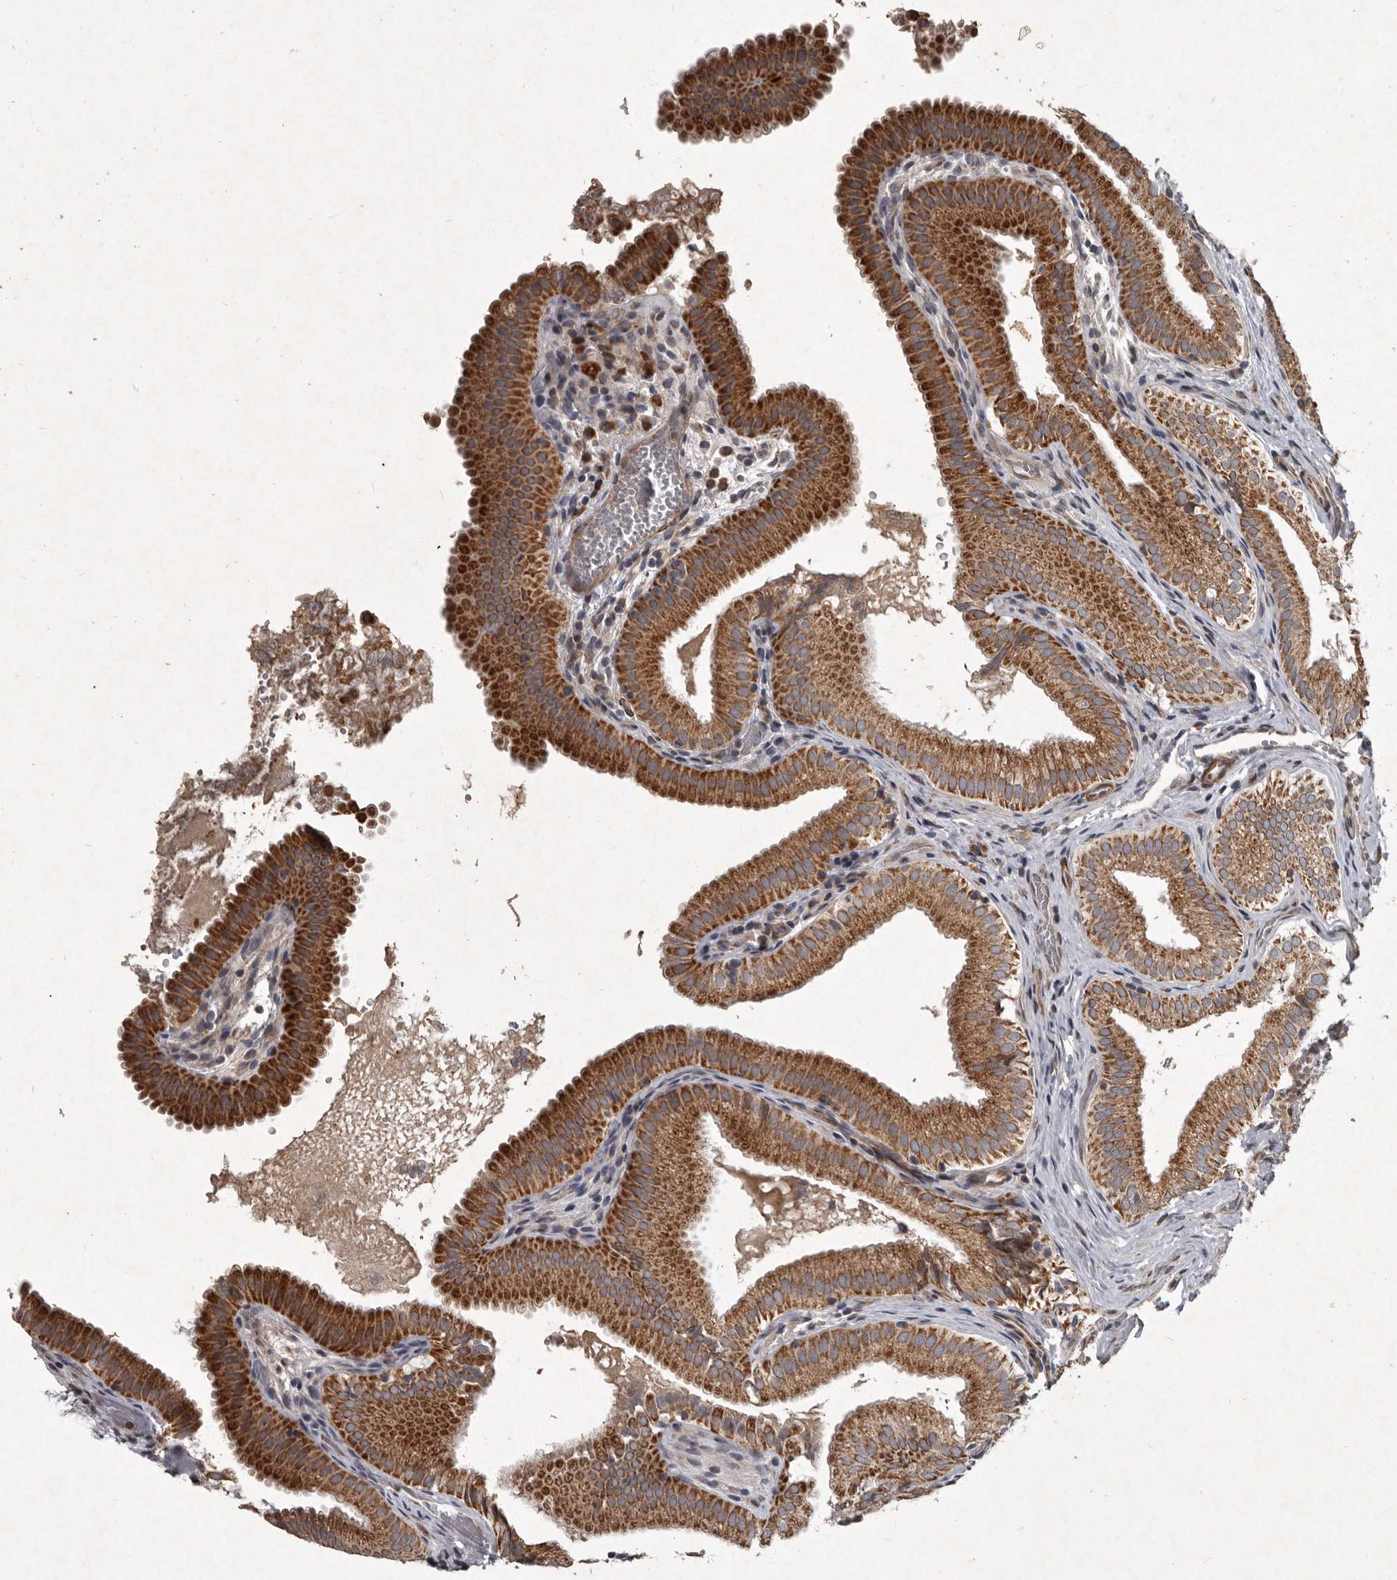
{"staining": {"intensity": "strong", "quantity": ">75%", "location": "cytoplasmic/membranous"}, "tissue": "gallbladder", "cell_type": "Glandular cells", "image_type": "normal", "snomed": [{"axis": "morphology", "description": "Normal tissue, NOS"}, {"axis": "topography", "description": "Gallbladder"}], "caption": "Immunohistochemistry (IHC) (DAB (3,3'-diaminobenzidine)) staining of benign gallbladder demonstrates strong cytoplasmic/membranous protein positivity in about >75% of glandular cells.", "gene": "MRPS15", "patient": {"sex": "female", "age": 30}}